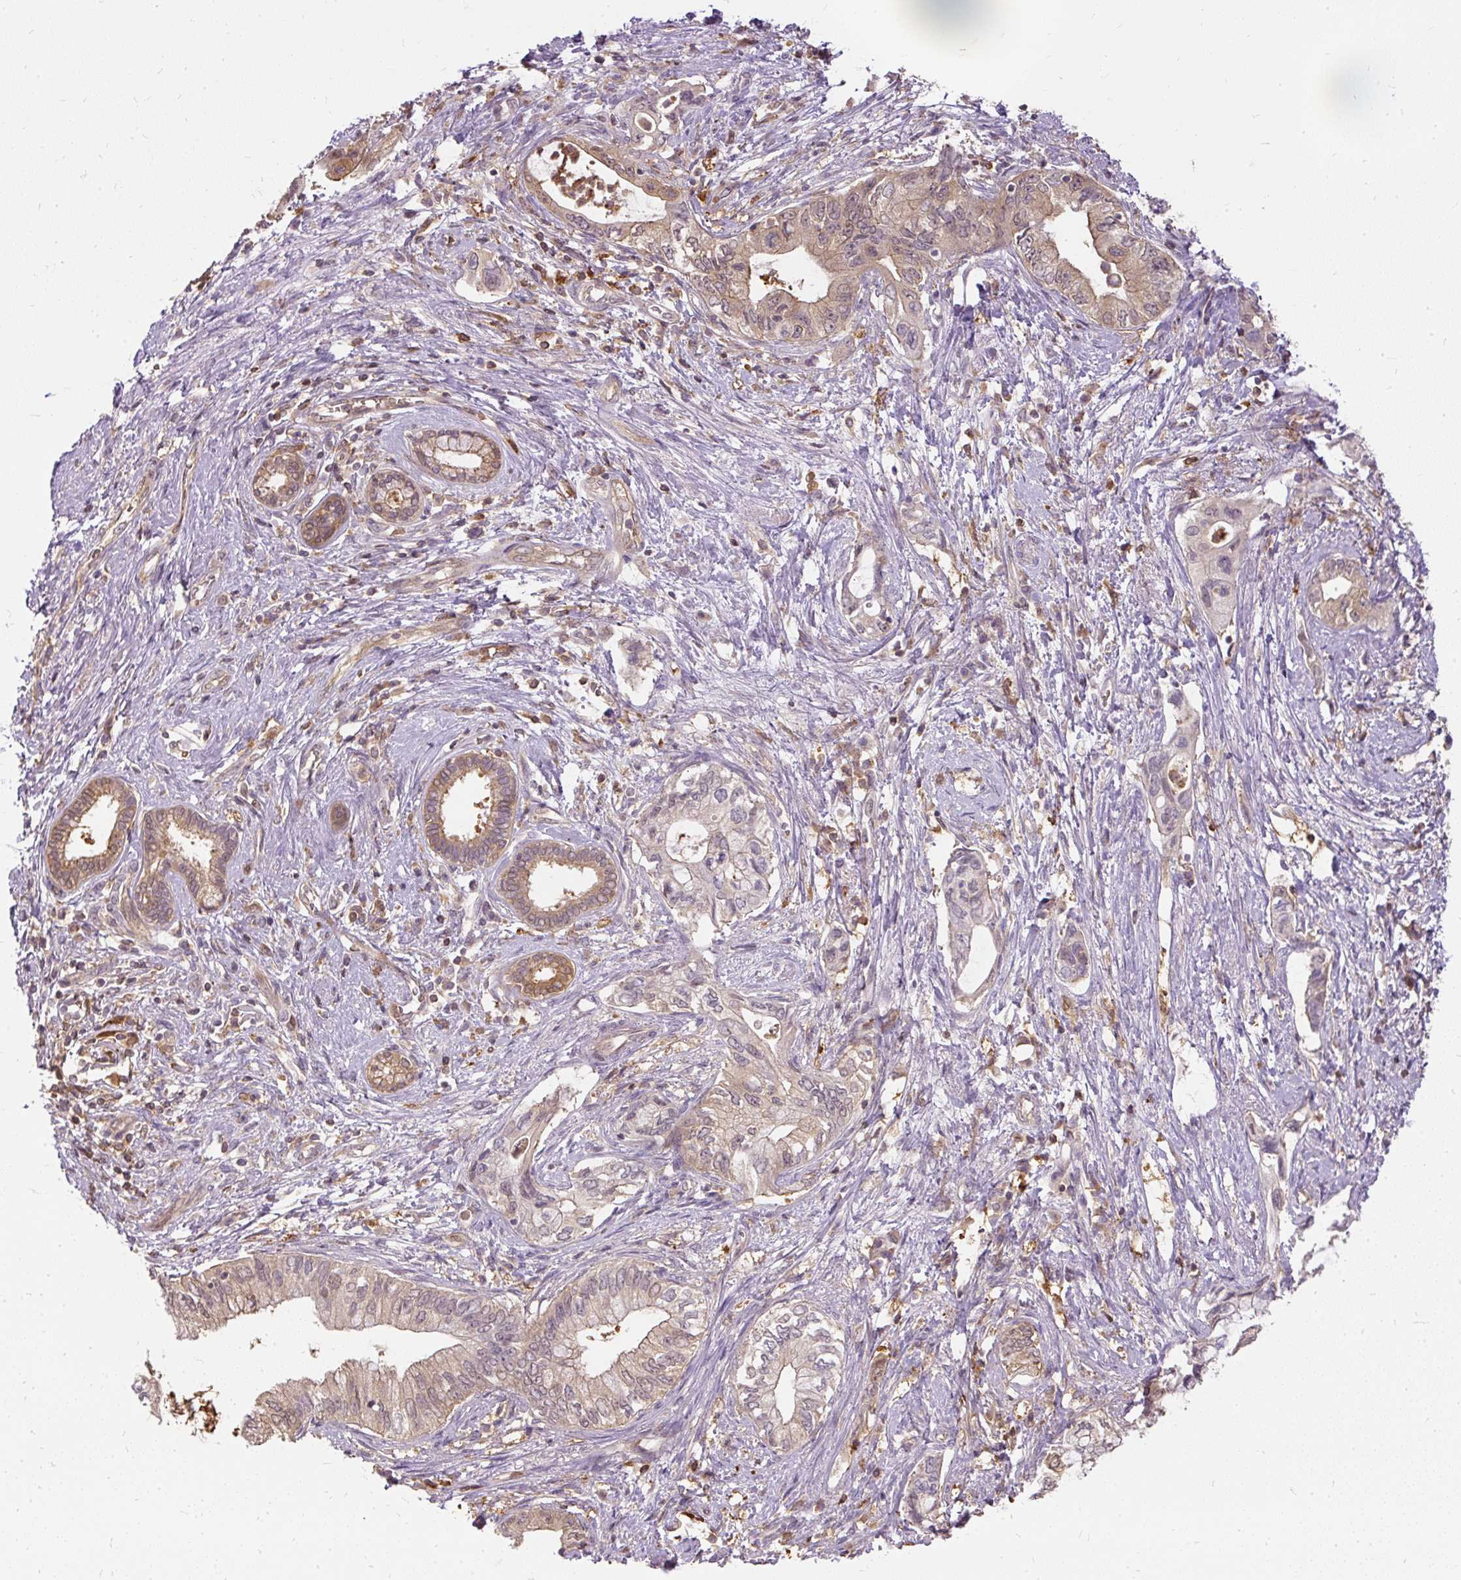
{"staining": {"intensity": "weak", "quantity": "25%-75%", "location": "cytoplasmic/membranous"}, "tissue": "pancreatic cancer", "cell_type": "Tumor cells", "image_type": "cancer", "snomed": [{"axis": "morphology", "description": "Adenocarcinoma, NOS"}, {"axis": "topography", "description": "Pancreas"}], "caption": "Immunohistochemistry (DAB (3,3'-diaminobenzidine)) staining of pancreatic cancer reveals weak cytoplasmic/membranous protein expression in approximately 25%-75% of tumor cells.", "gene": "AP5S1", "patient": {"sex": "female", "age": 73}}